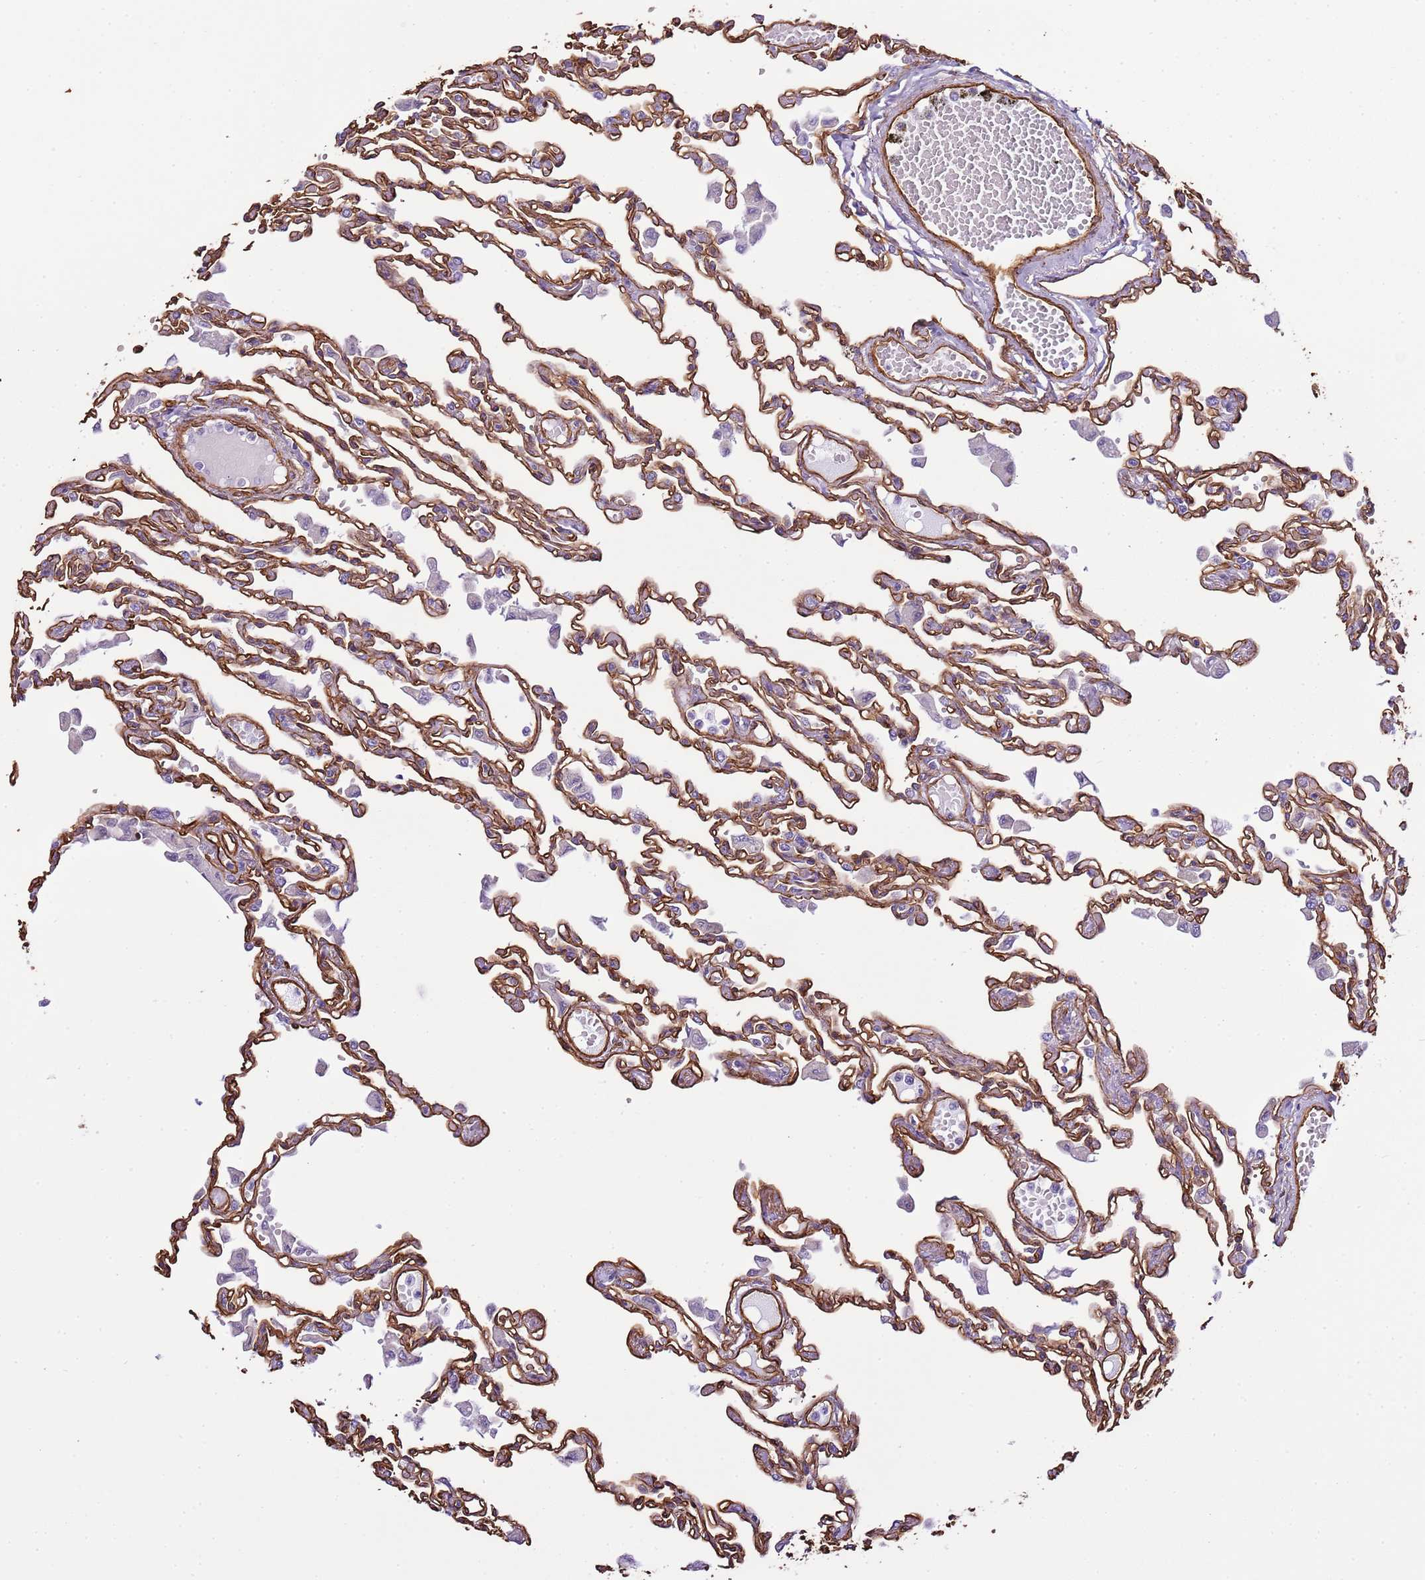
{"staining": {"intensity": "moderate", "quantity": ">75%", "location": "cytoplasmic/membranous"}, "tissue": "lung", "cell_type": "Alveolar cells", "image_type": "normal", "snomed": [{"axis": "morphology", "description": "Normal tissue, NOS"}, {"axis": "topography", "description": "Bronchus"}, {"axis": "topography", "description": "Lung"}], "caption": "A photomicrograph showing moderate cytoplasmic/membranous expression in about >75% of alveolar cells in benign lung, as visualized by brown immunohistochemical staining.", "gene": "CTDSPL", "patient": {"sex": "female", "age": 49}}